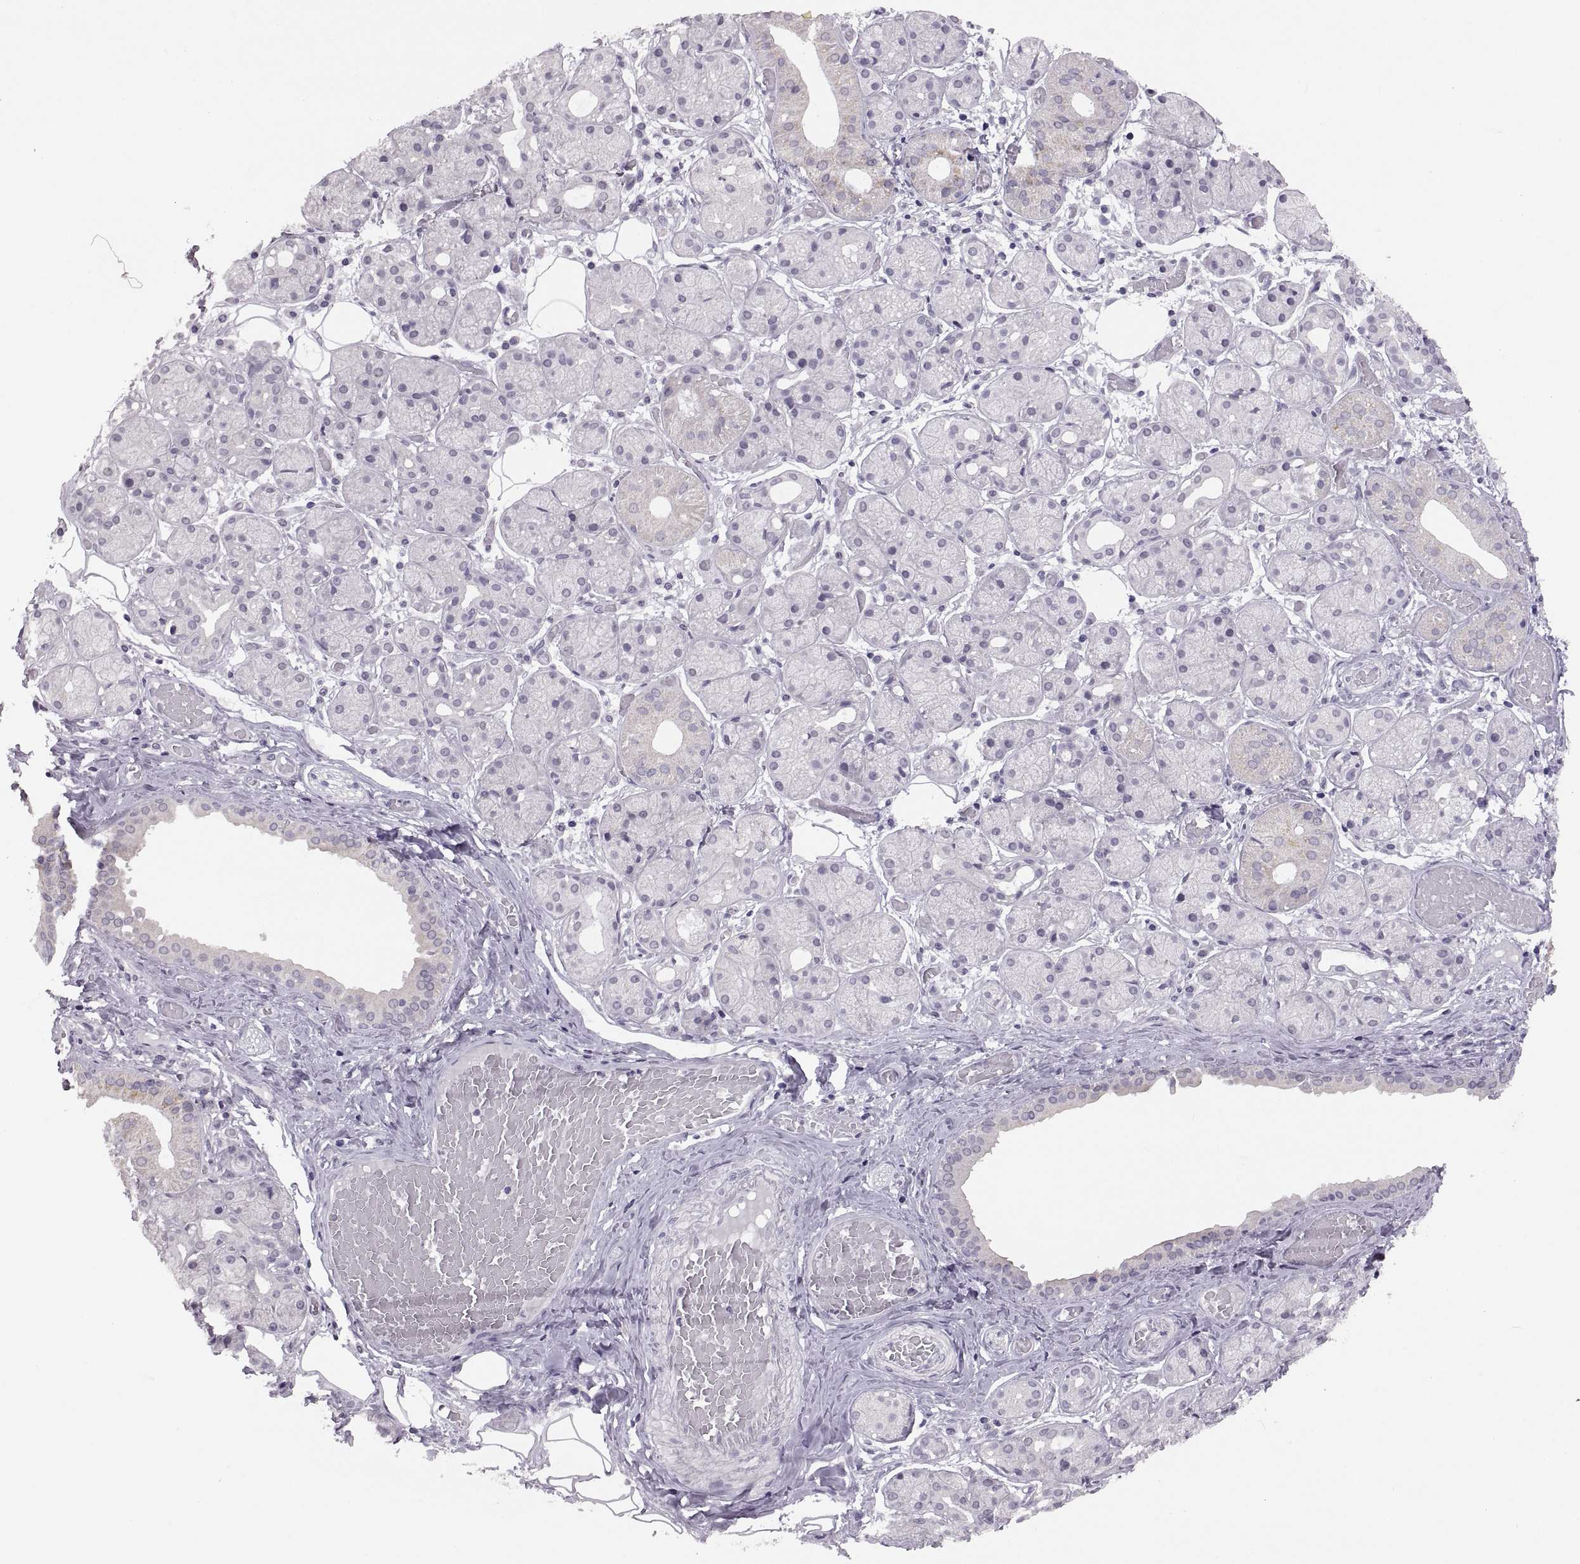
{"staining": {"intensity": "negative", "quantity": "none", "location": "none"}, "tissue": "salivary gland", "cell_type": "Glandular cells", "image_type": "normal", "snomed": [{"axis": "morphology", "description": "Normal tissue, NOS"}, {"axis": "topography", "description": "Salivary gland"}, {"axis": "topography", "description": "Peripheral nerve tissue"}], "caption": "Immunohistochemistry (IHC) of unremarkable salivary gland demonstrates no staining in glandular cells. (DAB immunohistochemistry (IHC), high magnification).", "gene": "ADH6", "patient": {"sex": "male", "age": 71}}